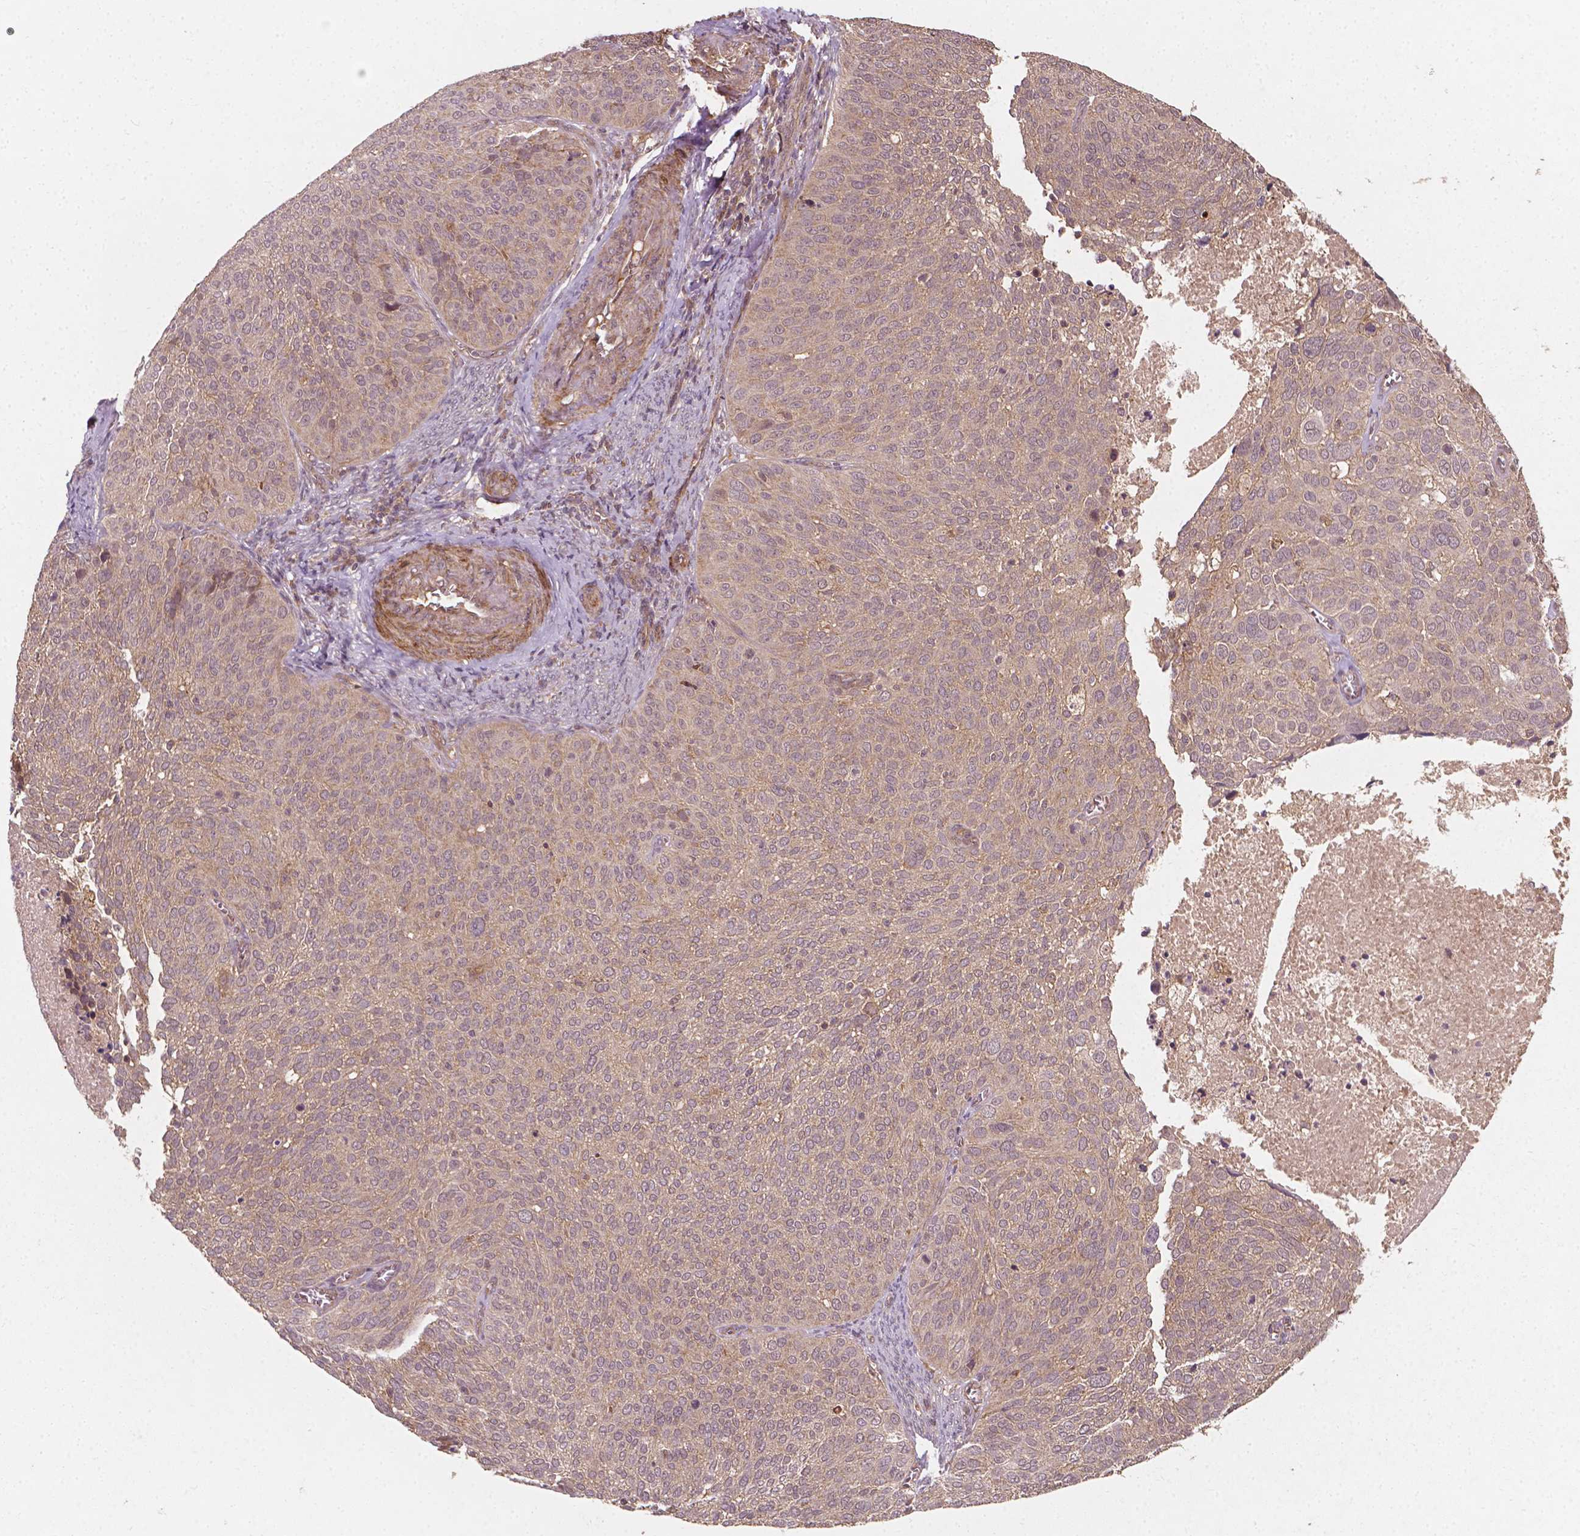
{"staining": {"intensity": "weak", "quantity": "25%-75%", "location": "cytoplasmic/membranous,nuclear"}, "tissue": "cervical cancer", "cell_type": "Tumor cells", "image_type": "cancer", "snomed": [{"axis": "morphology", "description": "Squamous cell carcinoma, NOS"}, {"axis": "topography", "description": "Cervix"}], "caption": "Protein positivity by immunohistochemistry (IHC) reveals weak cytoplasmic/membranous and nuclear expression in approximately 25%-75% of tumor cells in cervical squamous cell carcinoma.", "gene": "CYFIP2", "patient": {"sex": "female", "age": 39}}